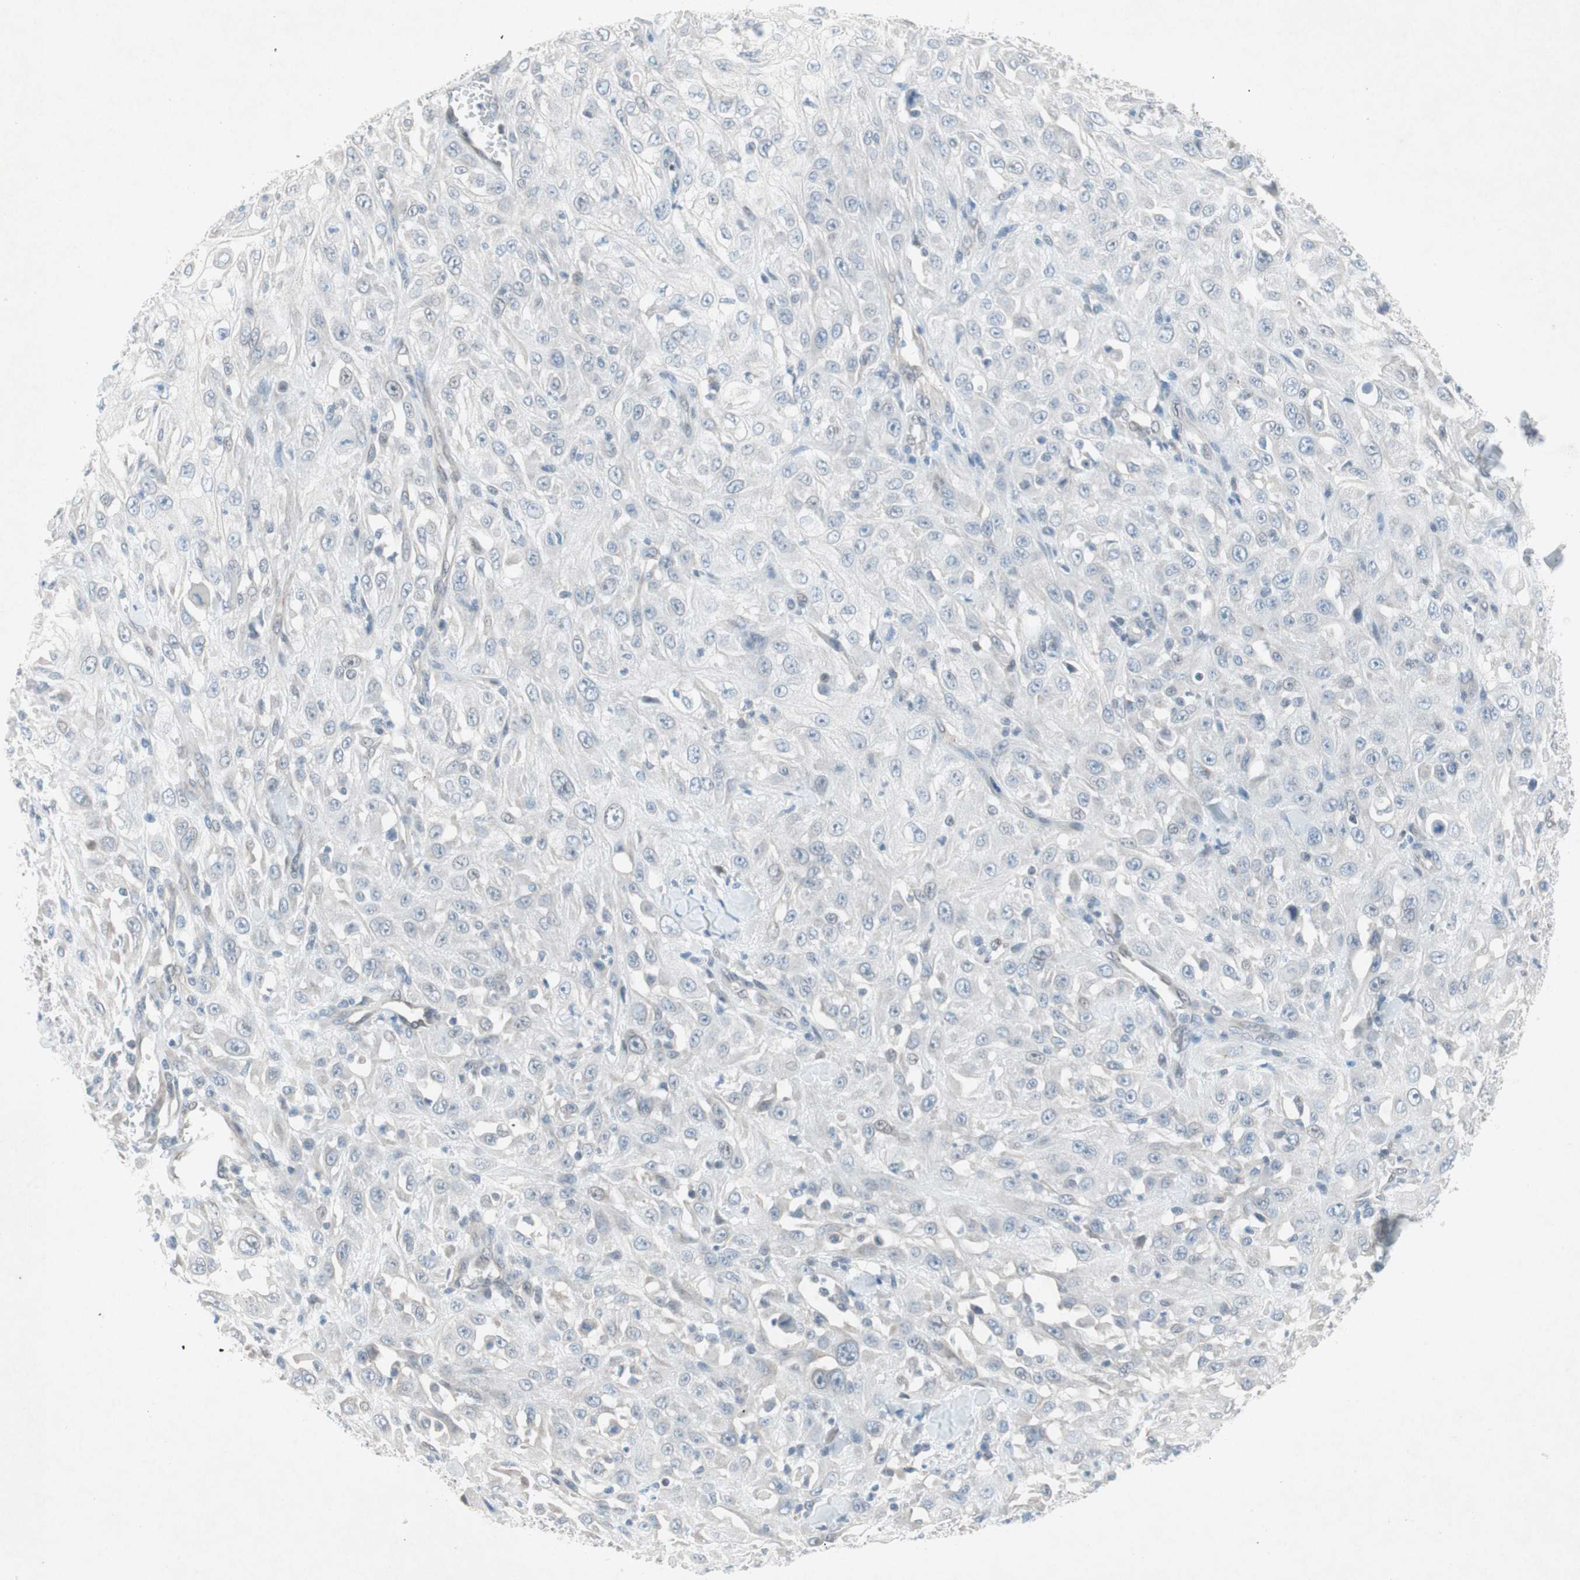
{"staining": {"intensity": "negative", "quantity": "none", "location": "none"}, "tissue": "skin cancer", "cell_type": "Tumor cells", "image_type": "cancer", "snomed": [{"axis": "morphology", "description": "Squamous cell carcinoma, NOS"}, {"axis": "morphology", "description": "Squamous cell carcinoma, metastatic, NOS"}, {"axis": "topography", "description": "Skin"}, {"axis": "topography", "description": "Lymph node"}], "caption": "An immunohistochemistry (IHC) photomicrograph of squamous cell carcinoma (skin) is shown. There is no staining in tumor cells of squamous cell carcinoma (skin).", "gene": "ARNT2", "patient": {"sex": "male", "age": 75}}